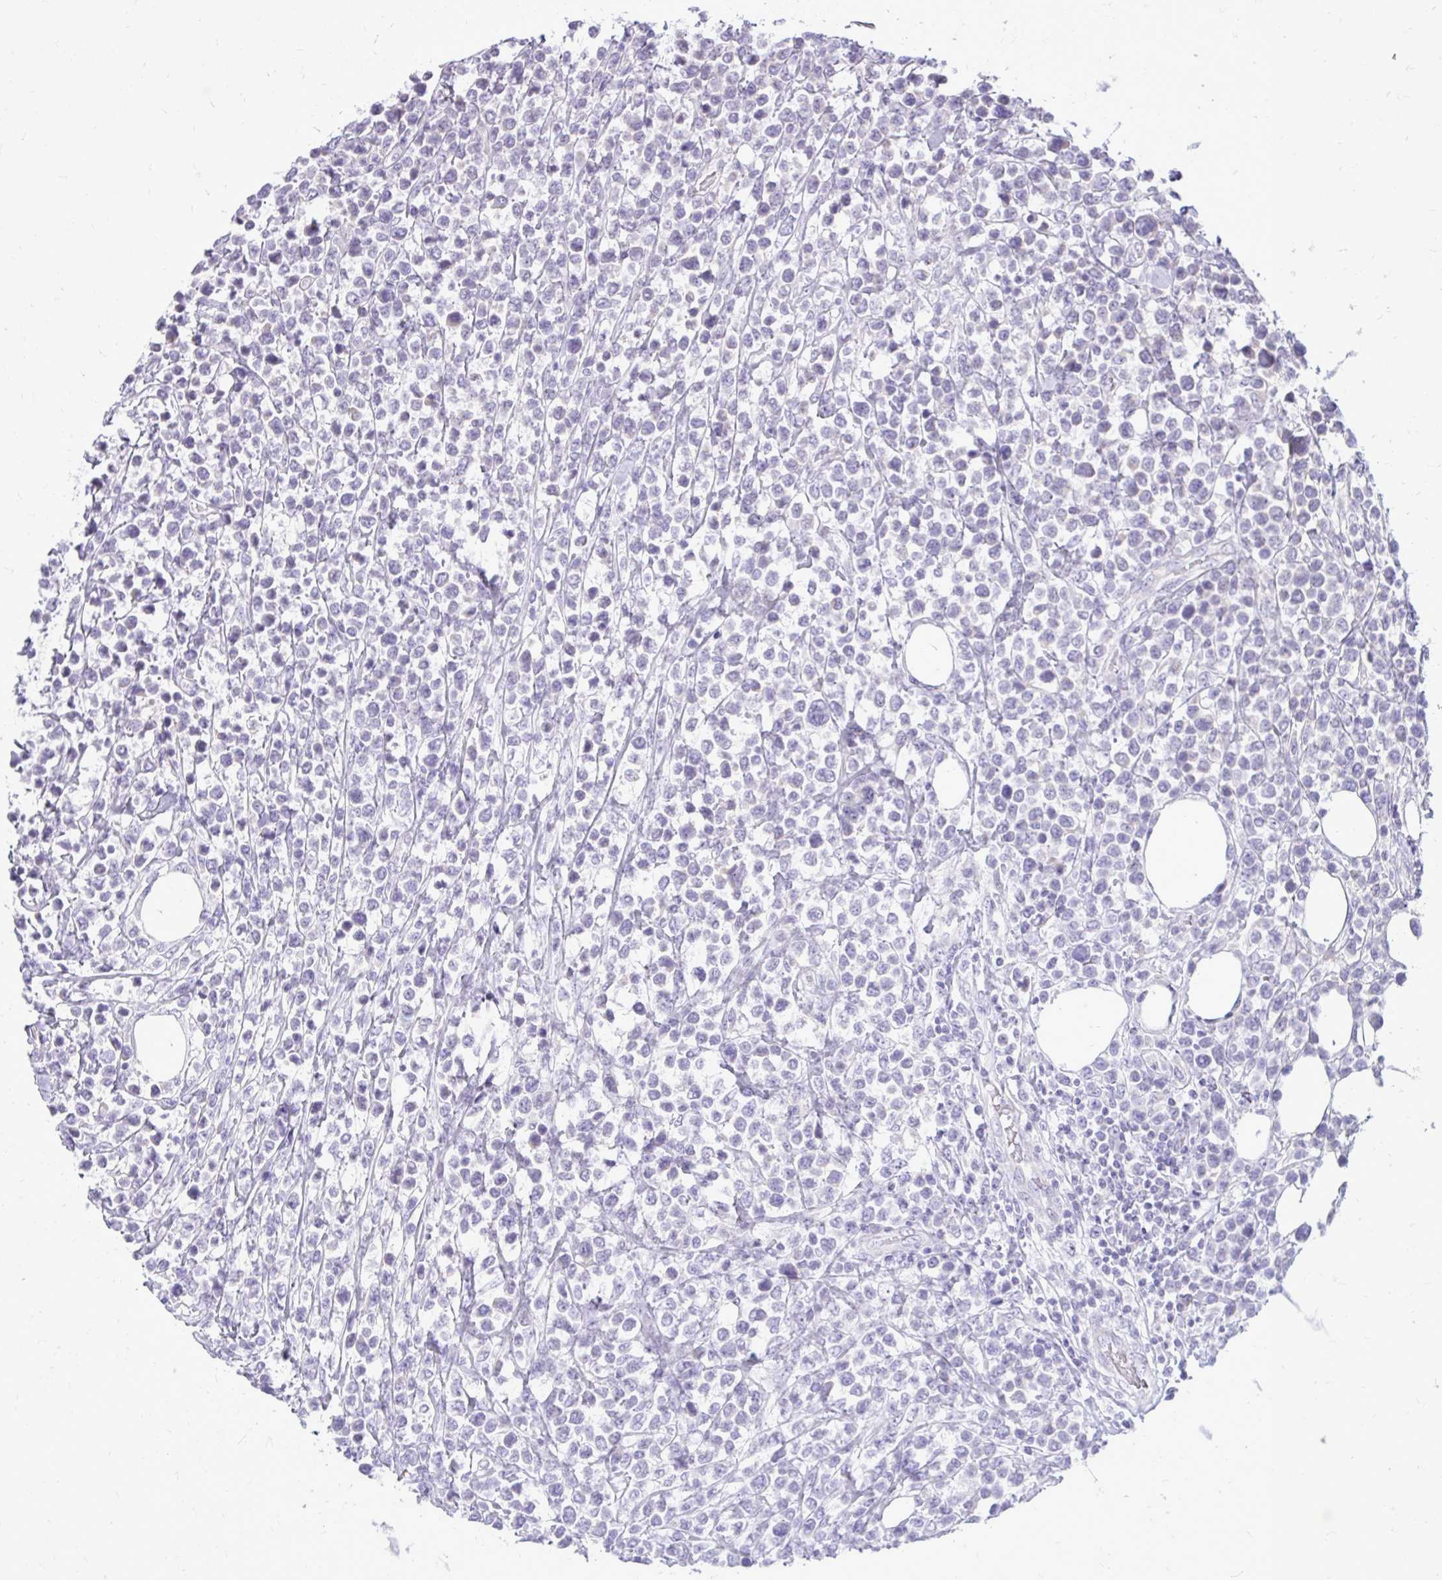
{"staining": {"intensity": "negative", "quantity": "none", "location": "none"}, "tissue": "lymphoma", "cell_type": "Tumor cells", "image_type": "cancer", "snomed": [{"axis": "morphology", "description": "Malignant lymphoma, non-Hodgkin's type, High grade"}, {"axis": "topography", "description": "Soft tissue"}], "caption": "This is a image of immunohistochemistry staining of high-grade malignant lymphoma, non-Hodgkin's type, which shows no staining in tumor cells. Nuclei are stained in blue.", "gene": "SPTBN2", "patient": {"sex": "female", "age": 56}}